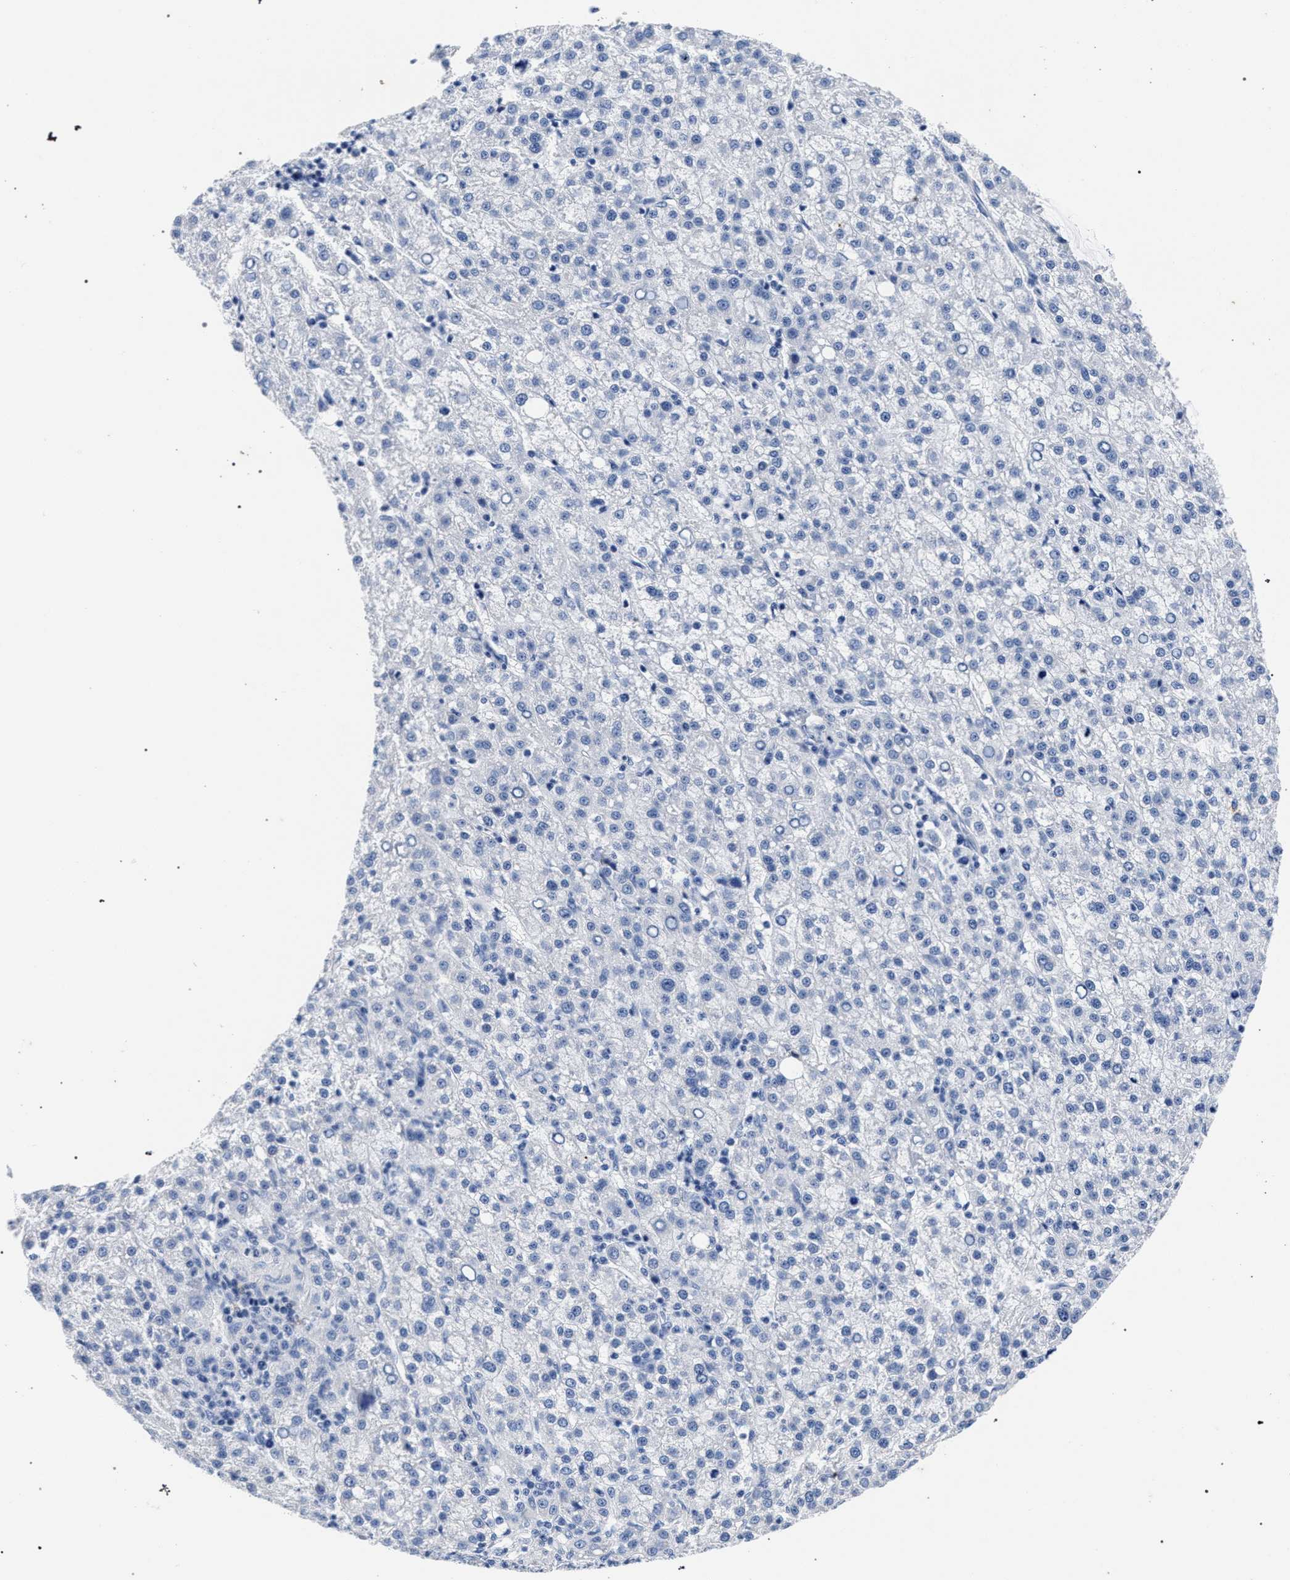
{"staining": {"intensity": "negative", "quantity": "none", "location": "none"}, "tissue": "liver cancer", "cell_type": "Tumor cells", "image_type": "cancer", "snomed": [{"axis": "morphology", "description": "Carcinoma, Hepatocellular, NOS"}, {"axis": "topography", "description": "Liver"}], "caption": "This is an immunohistochemistry histopathology image of human liver cancer. There is no staining in tumor cells.", "gene": "AKAP4", "patient": {"sex": "female", "age": 58}}